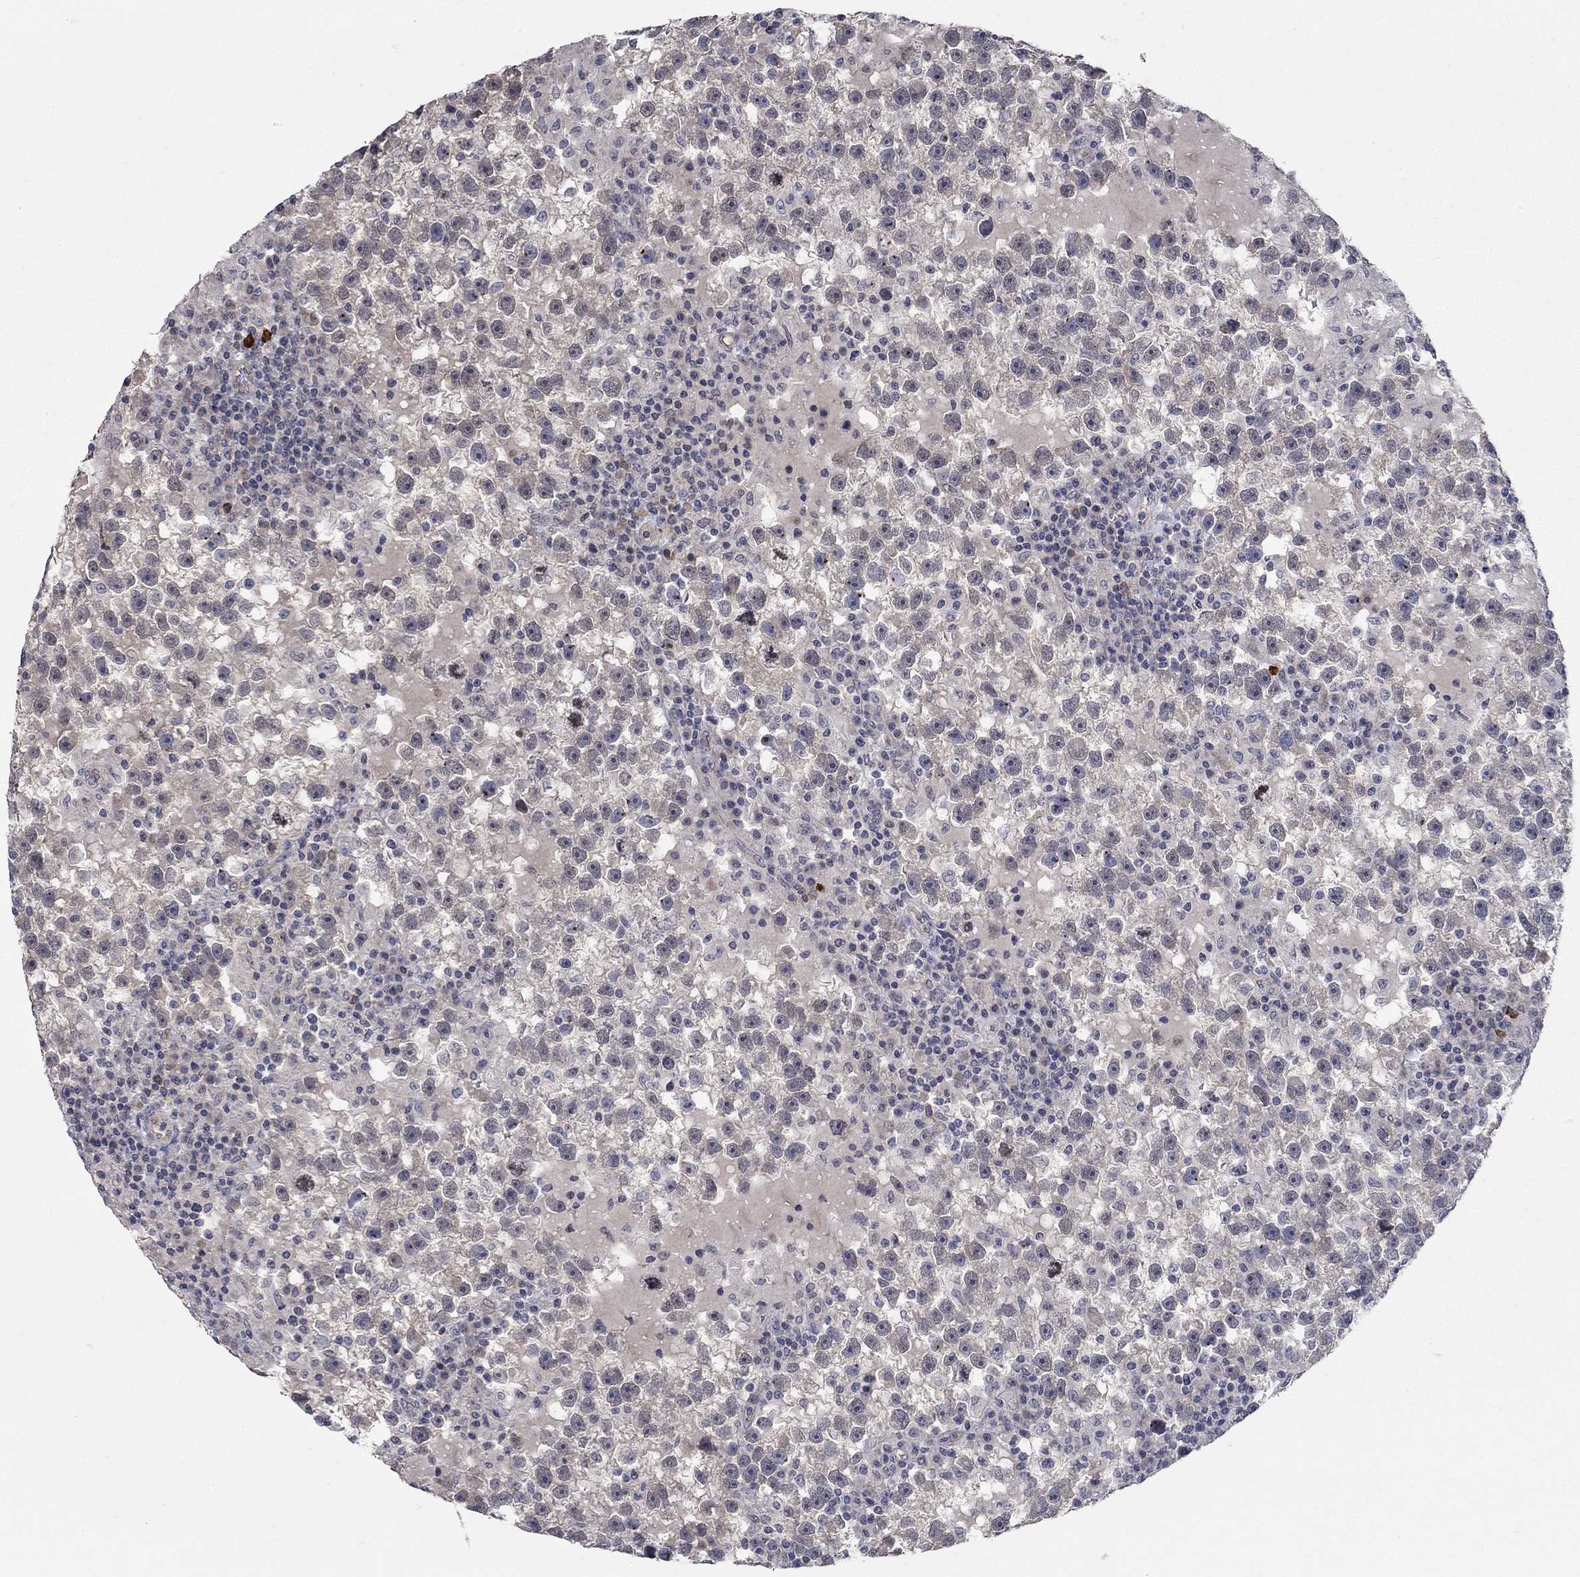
{"staining": {"intensity": "negative", "quantity": "none", "location": "none"}, "tissue": "testis cancer", "cell_type": "Tumor cells", "image_type": "cancer", "snomed": [{"axis": "morphology", "description": "Seminoma, NOS"}, {"axis": "topography", "description": "Testis"}], "caption": "Testis seminoma stained for a protein using immunohistochemistry demonstrates no expression tumor cells.", "gene": "WASF3", "patient": {"sex": "male", "age": 47}}